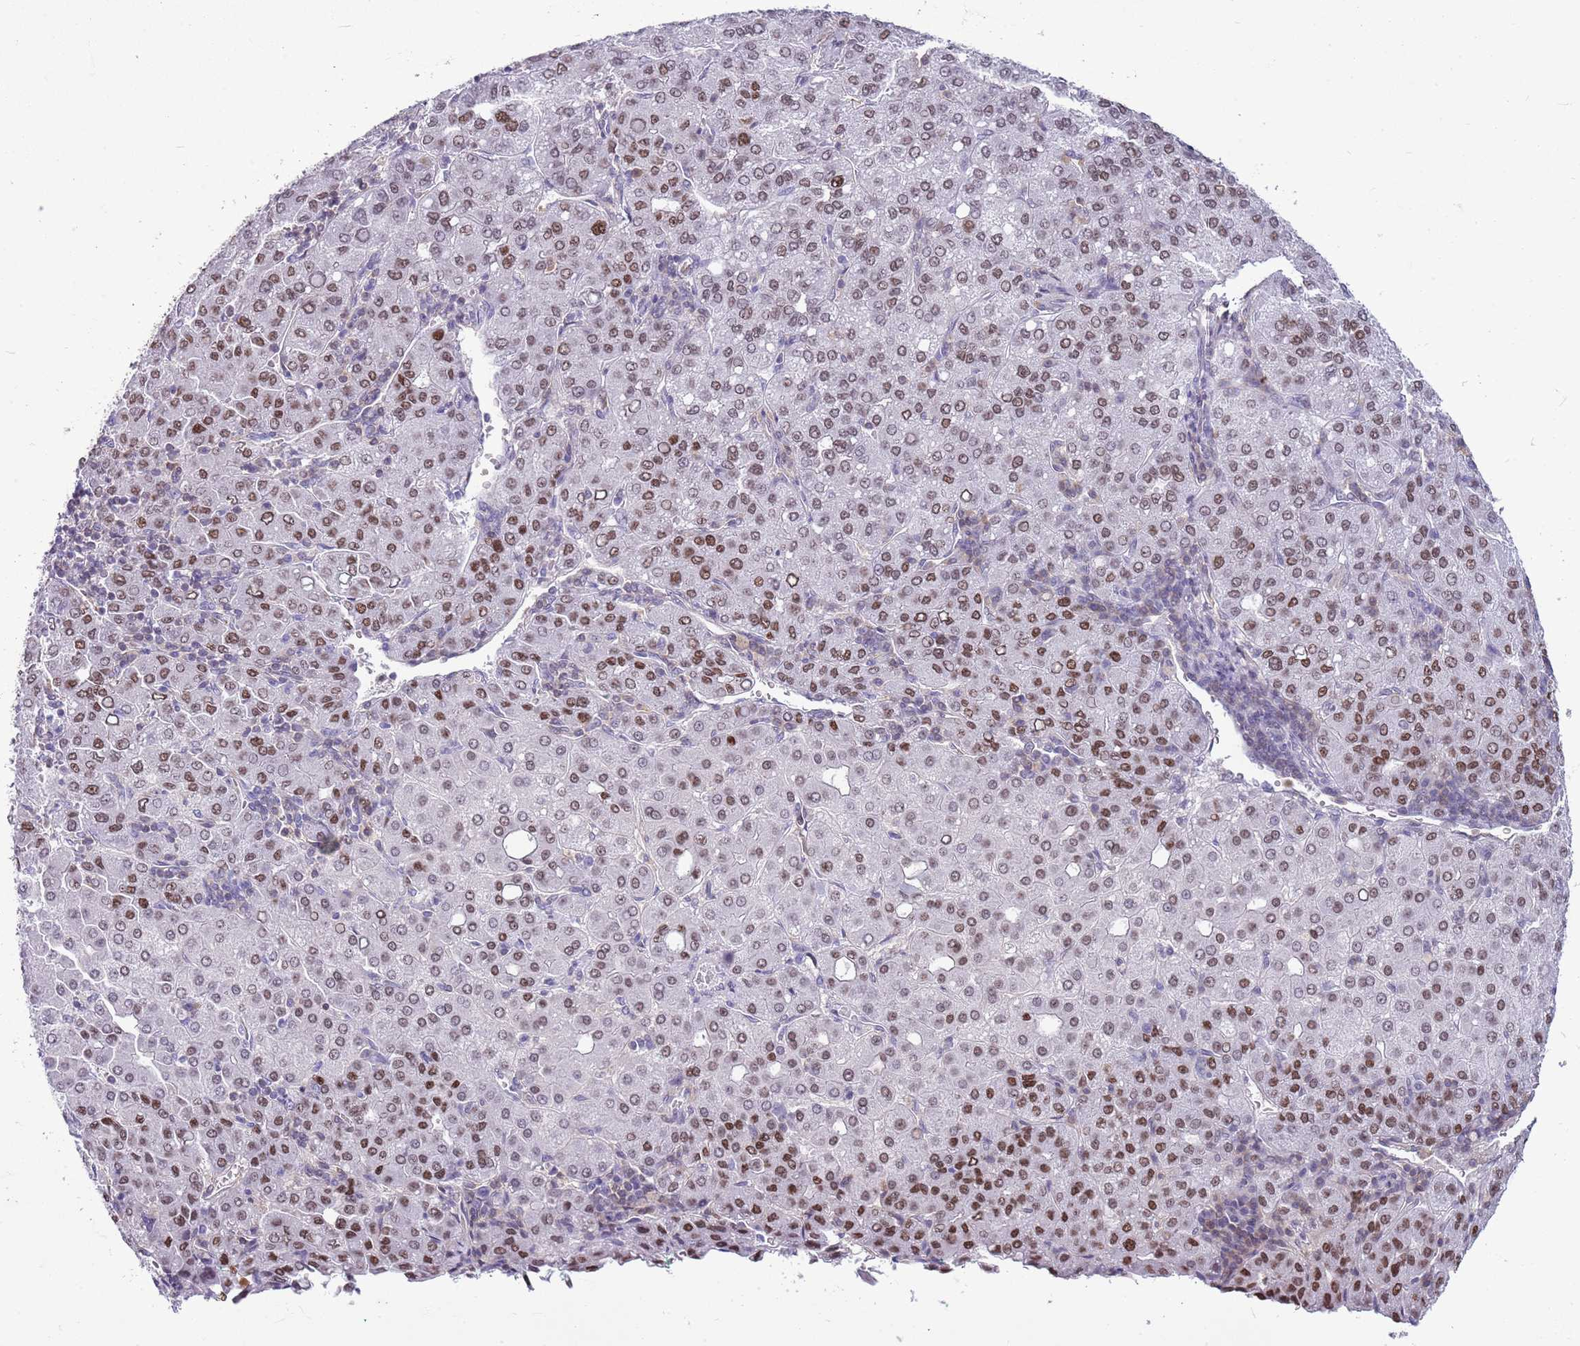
{"staining": {"intensity": "moderate", "quantity": ">75%", "location": "nuclear"}, "tissue": "liver cancer", "cell_type": "Tumor cells", "image_type": "cancer", "snomed": [{"axis": "morphology", "description": "Carcinoma, Hepatocellular, NOS"}, {"axis": "topography", "description": "Liver"}], "caption": "Human hepatocellular carcinoma (liver) stained with a protein marker reveals moderate staining in tumor cells.", "gene": "DHX32", "patient": {"sex": "male", "age": 65}}